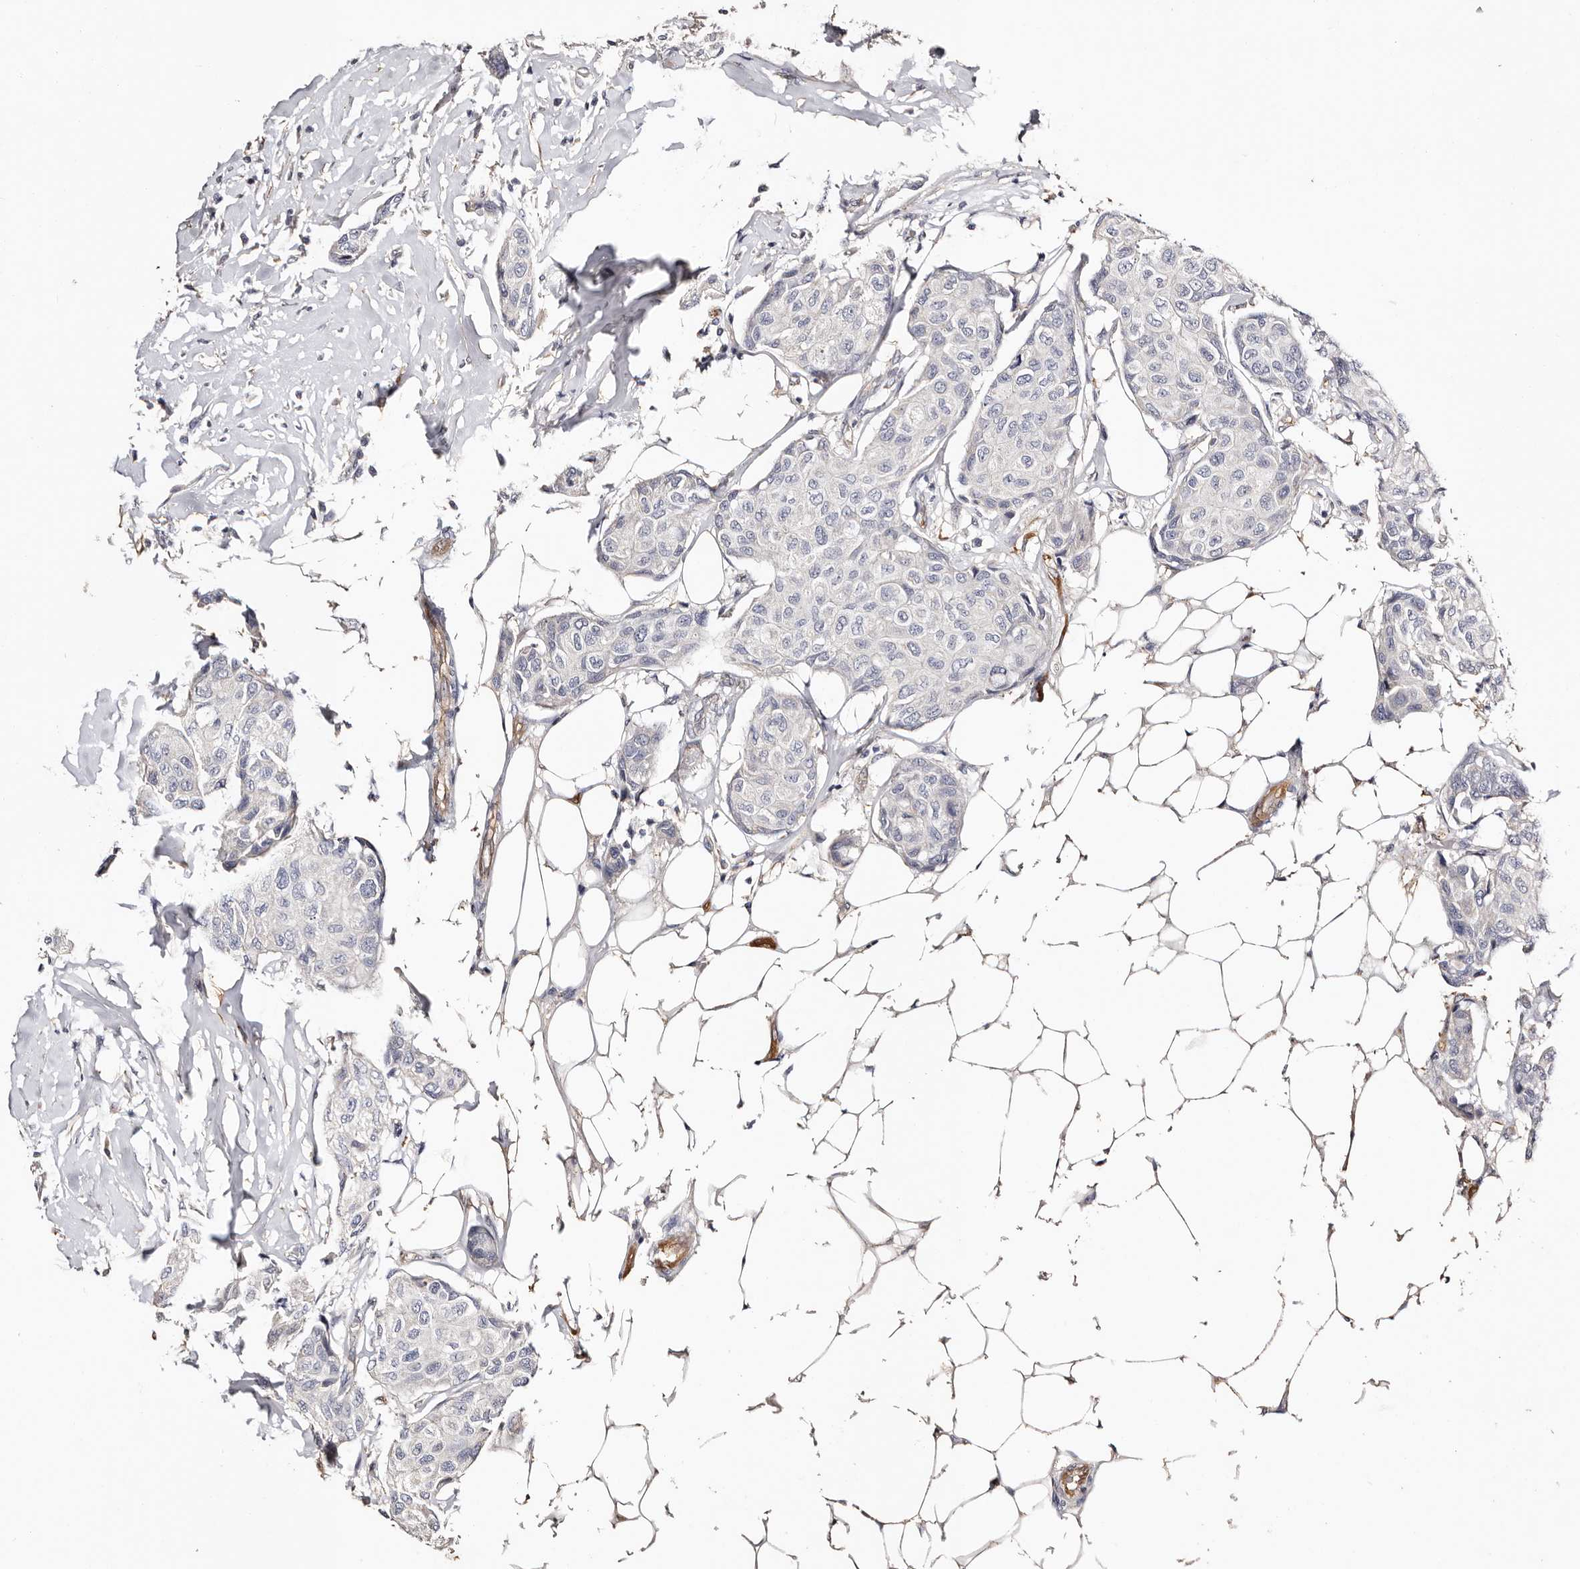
{"staining": {"intensity": "negative", "quantity": "none", "location": "none"}, "tissue": "breast cancer", "cell_type": "Tumor cells", "image_type": "cancer", "snomed": [{"axis": "morphology", "description": "Duct carcinoma"}, {"axis": "topography", "description": "Breast"}], "caption": "DAB (3,3'-diaminobenzidine) immunohistochemical staining of human breast cancer (infiltrating ductal carcinoma) displays no significant expression in tumor cells.", "gene": "TGM2", "patient": {"sex": "female", "age": 80}}